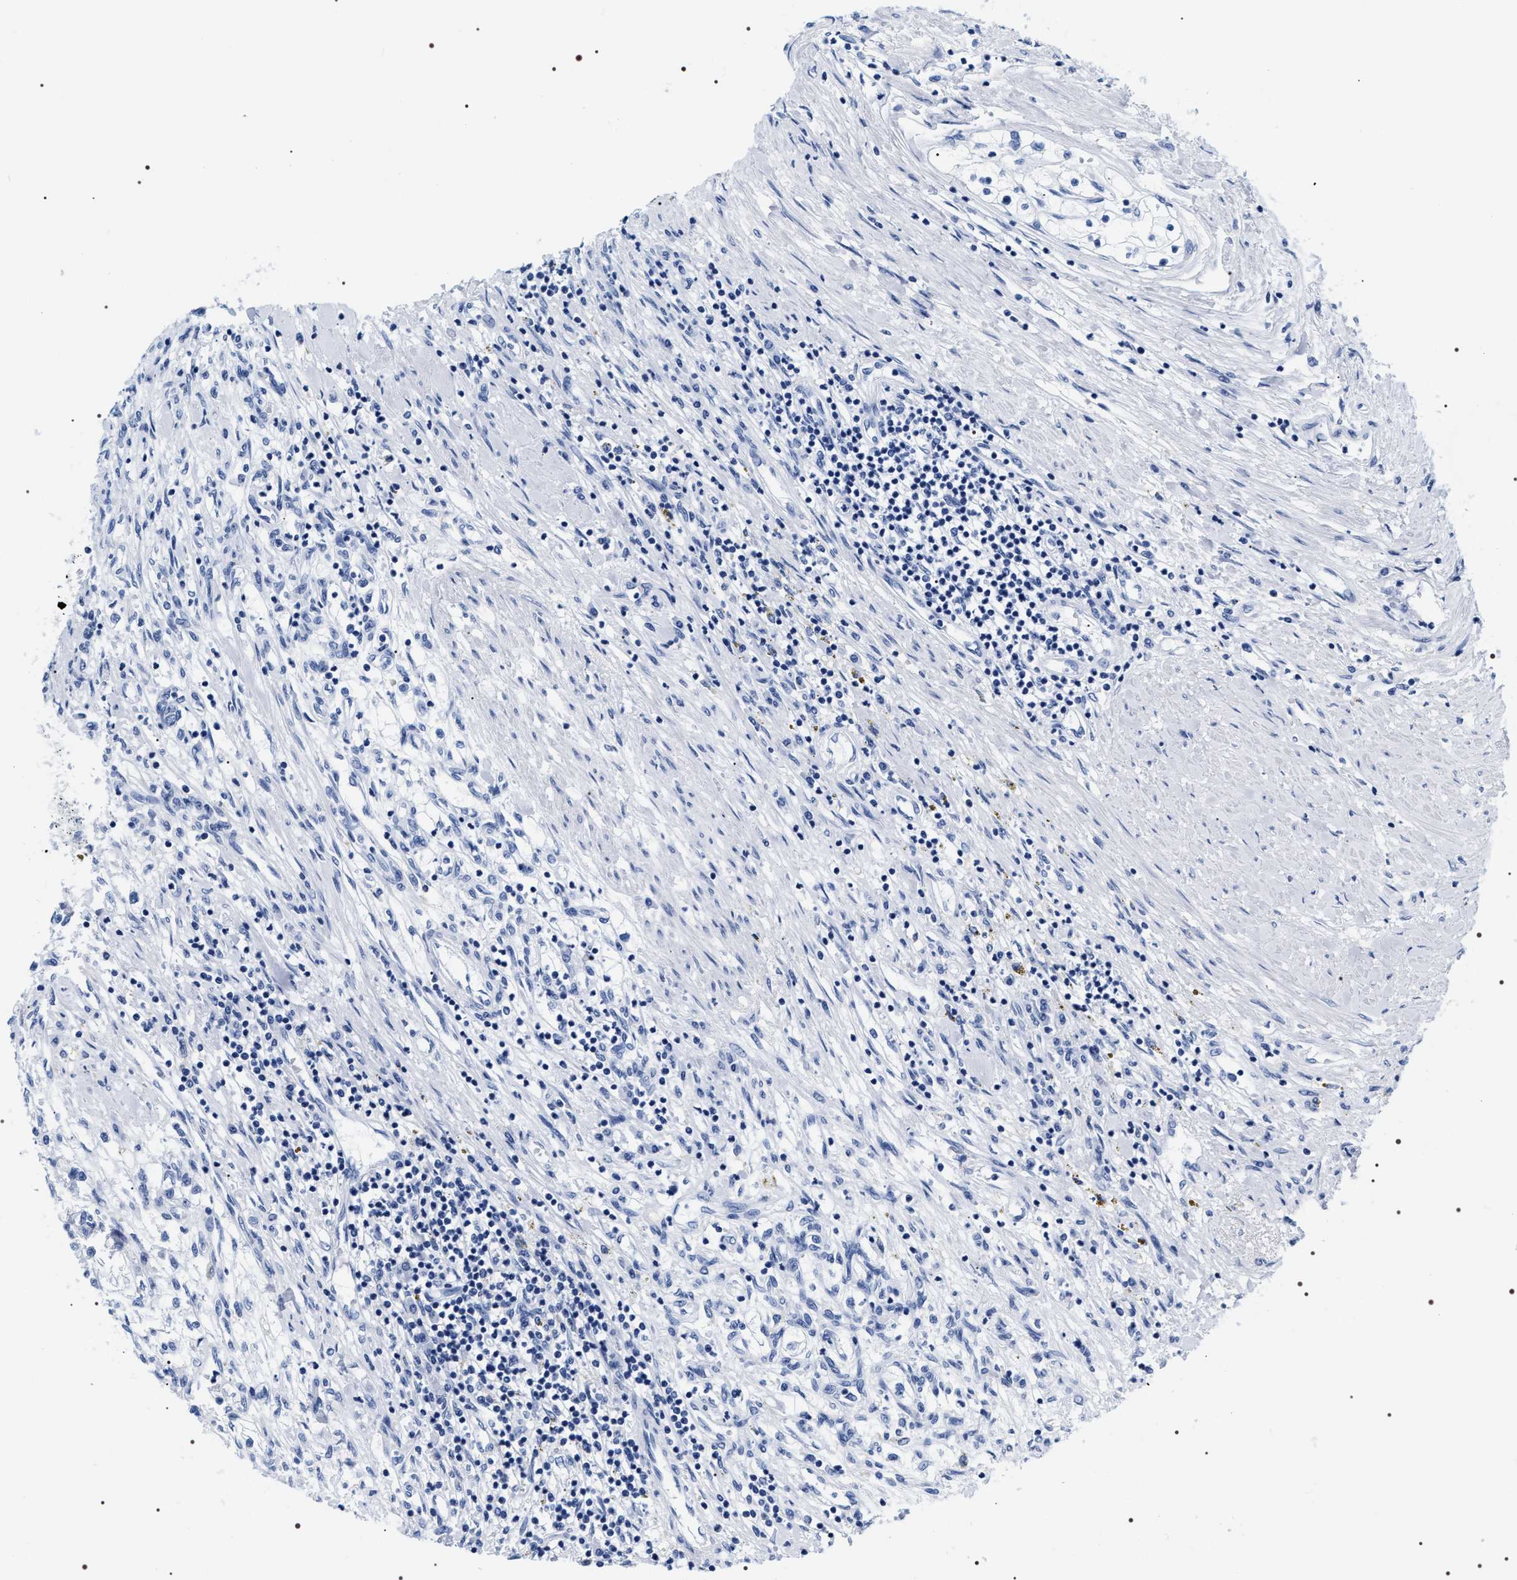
{"staining": {"intensity": "negative", "quantity": "none", "location": "none"}, "tissue": "renal cancer", "cell_type": "Tumor cells", "image_type": "cancer", "snomed": [{"axis": "morphology", "description": "Adenocarcinoma, NOS"}, {"axis": "topography", "description": "Kidney"}], "caption": "Immunohistochemistry (IHC) image of neoplastic tissue: renal cancer stained with DAB shows no significant protein positivity in tumor cells.", "gene": "ADH4", "patient": {"sex": "male", "age": 68}}